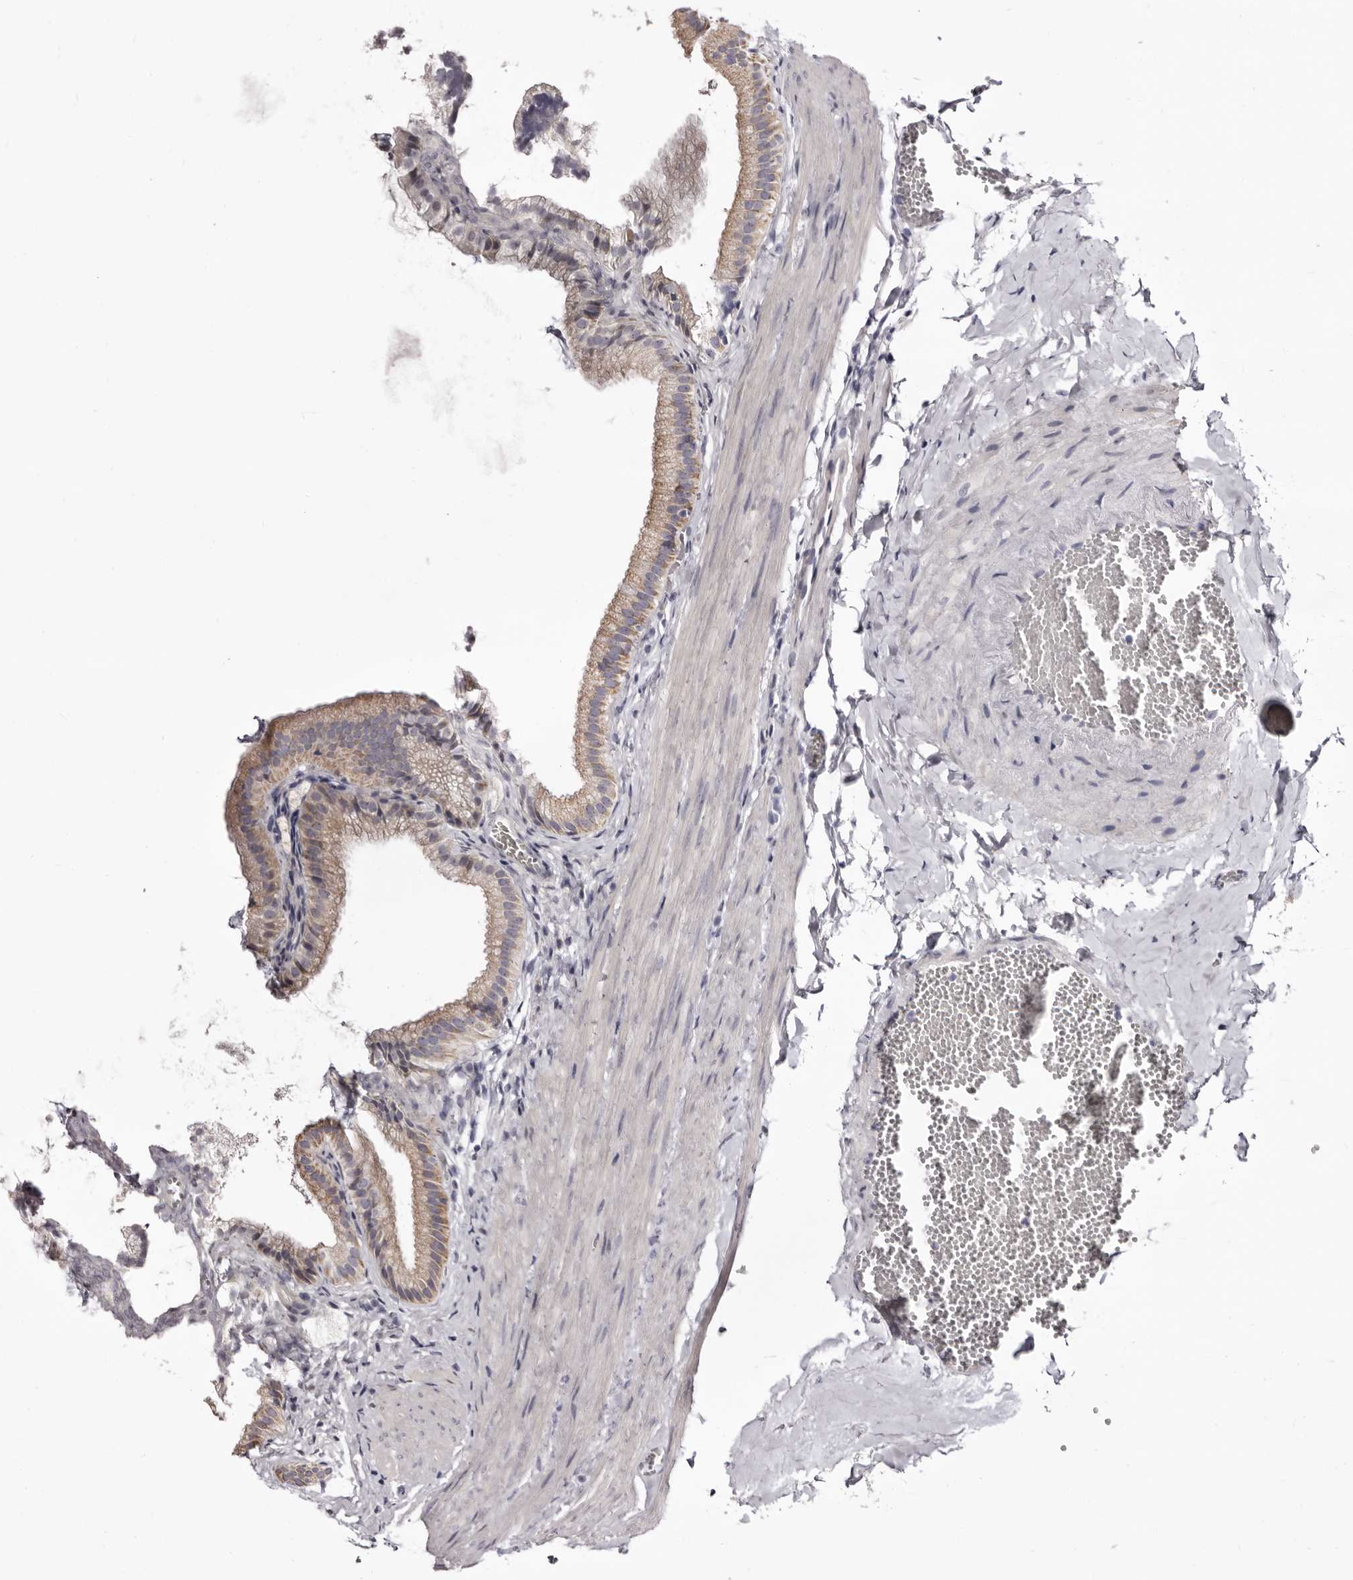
{"staining": {"intensity": "moderate", "quantity": ">75%", "location": "cytoplasmic/membranous"}, "tissue": "gallbladder", "cell_type": "Glandular cells", "image_type": "normal", "snomed": [{"axis": "morphology", "description": "Normal tissue, NOS"}, {"axis": "topography", "description": "Gallbladder"}], "caption": "Immunohistochemistry image of normal gallbladder: human gallbladder stained using immunohistochemistry shows medium levels of moderate protein expression localized specifically in the cytoplasmic/membranous of glandular cells, appearing as a cytoplasmic/membranous brown color.", "gene": "CASQ1", "patient": {"sex": "male", "age": 38}}